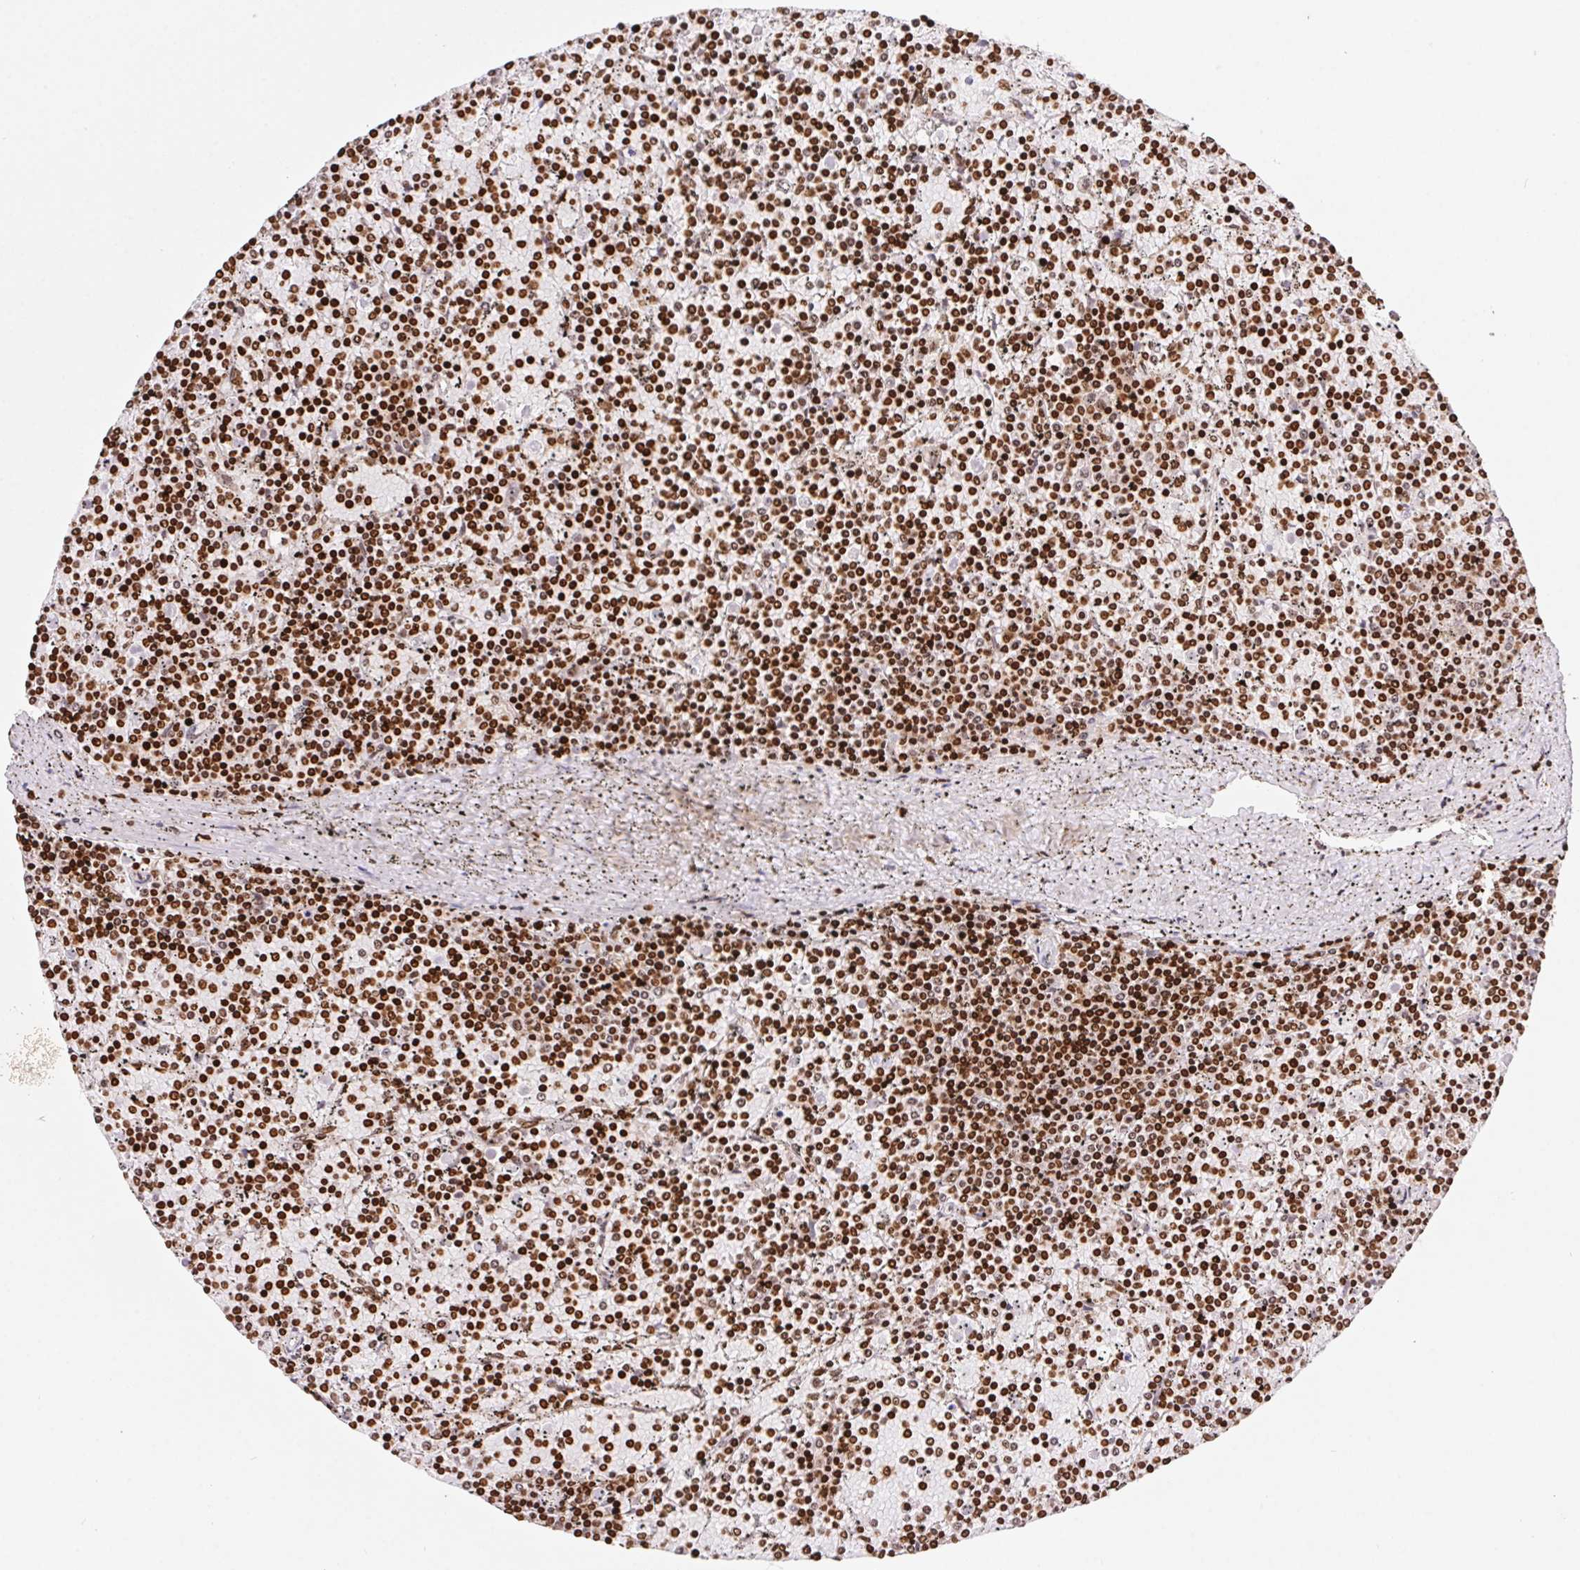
{"staining": {"intensity": "moderate", "quantity": ">75%", "location": "nuclear"}, "tissue": "lymphoma", "cell_type": "Tumor cells", "image_type": "cancer", "snomed": [{"axis": "morphology", "description": "Malignant lymphoma, non-Hodgkin's type, Low grade"}, {"axis": "topography", "description": "Spleen"}], "caption": "Protein expression analysis of human lymphoma reveals moderate nuclear positivity in about >75% of tumor cells.", "gene": "POLD3", "patient": {"sex": "female", "age": 77}}